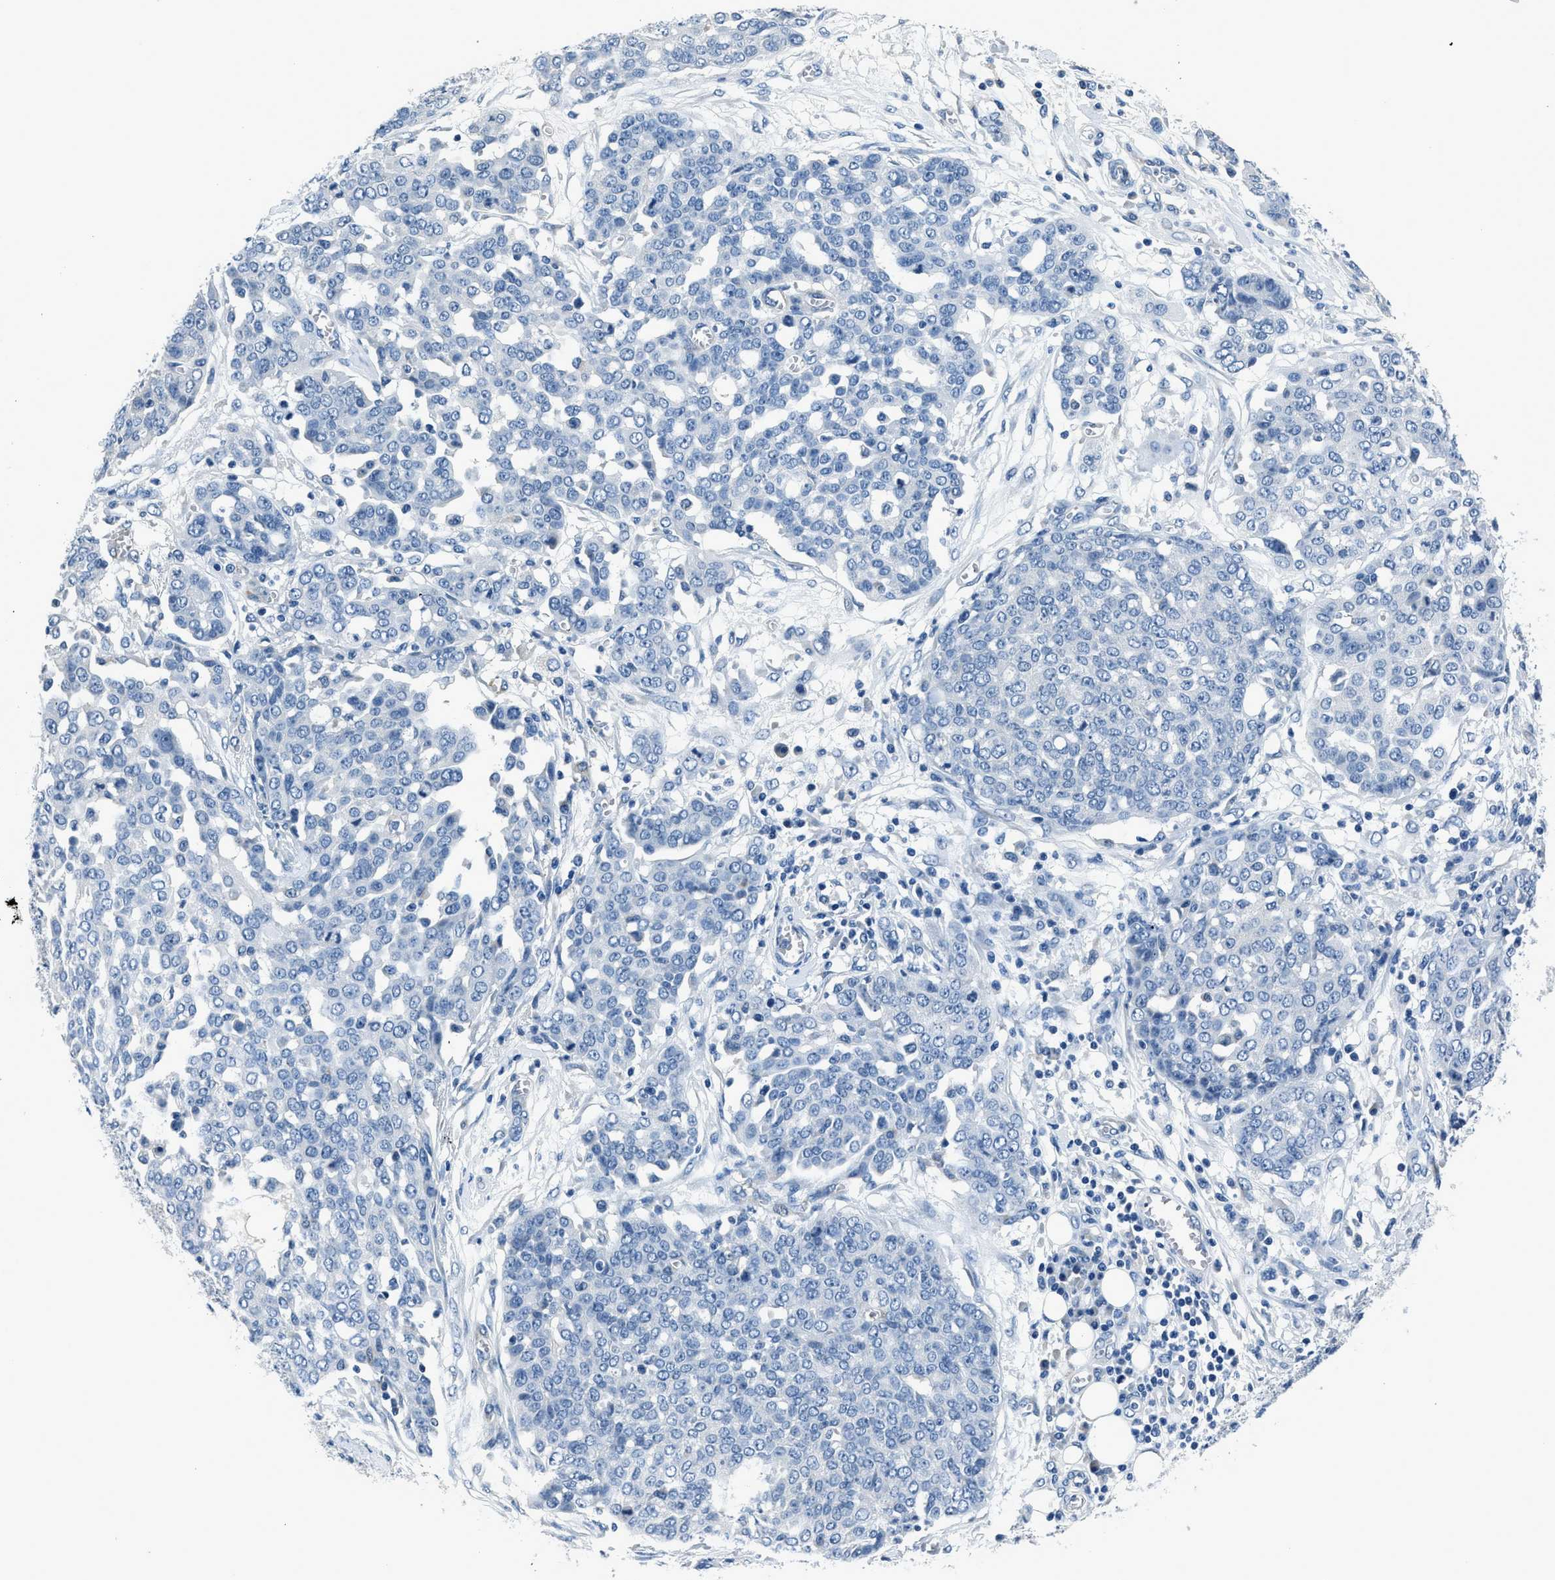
{"staining": {"intensity": "negative", "quantity": "none", "location": "none"}, "tissue": "ovarian cancer", "cell_type": "Tumor cells", "image_type": "cancer", "snomed": [{"axis": "morphology", "description": "Cystadenocarcinoma, serous, NOS"}, {"axis": "topography", "description": "Soft tissue"}, {"axis": "topography", "description": "Ovary"}], "caption": "Immunohistochemistry (IHC) image of neoplastic tissue: human ovarian cancer (serous cystadenocarcinoma) stained with DAB demonstrates no significant protein staining in tumor cells.", "gene": "GJA3", "patient": {"sex": "female", "age": 57}}